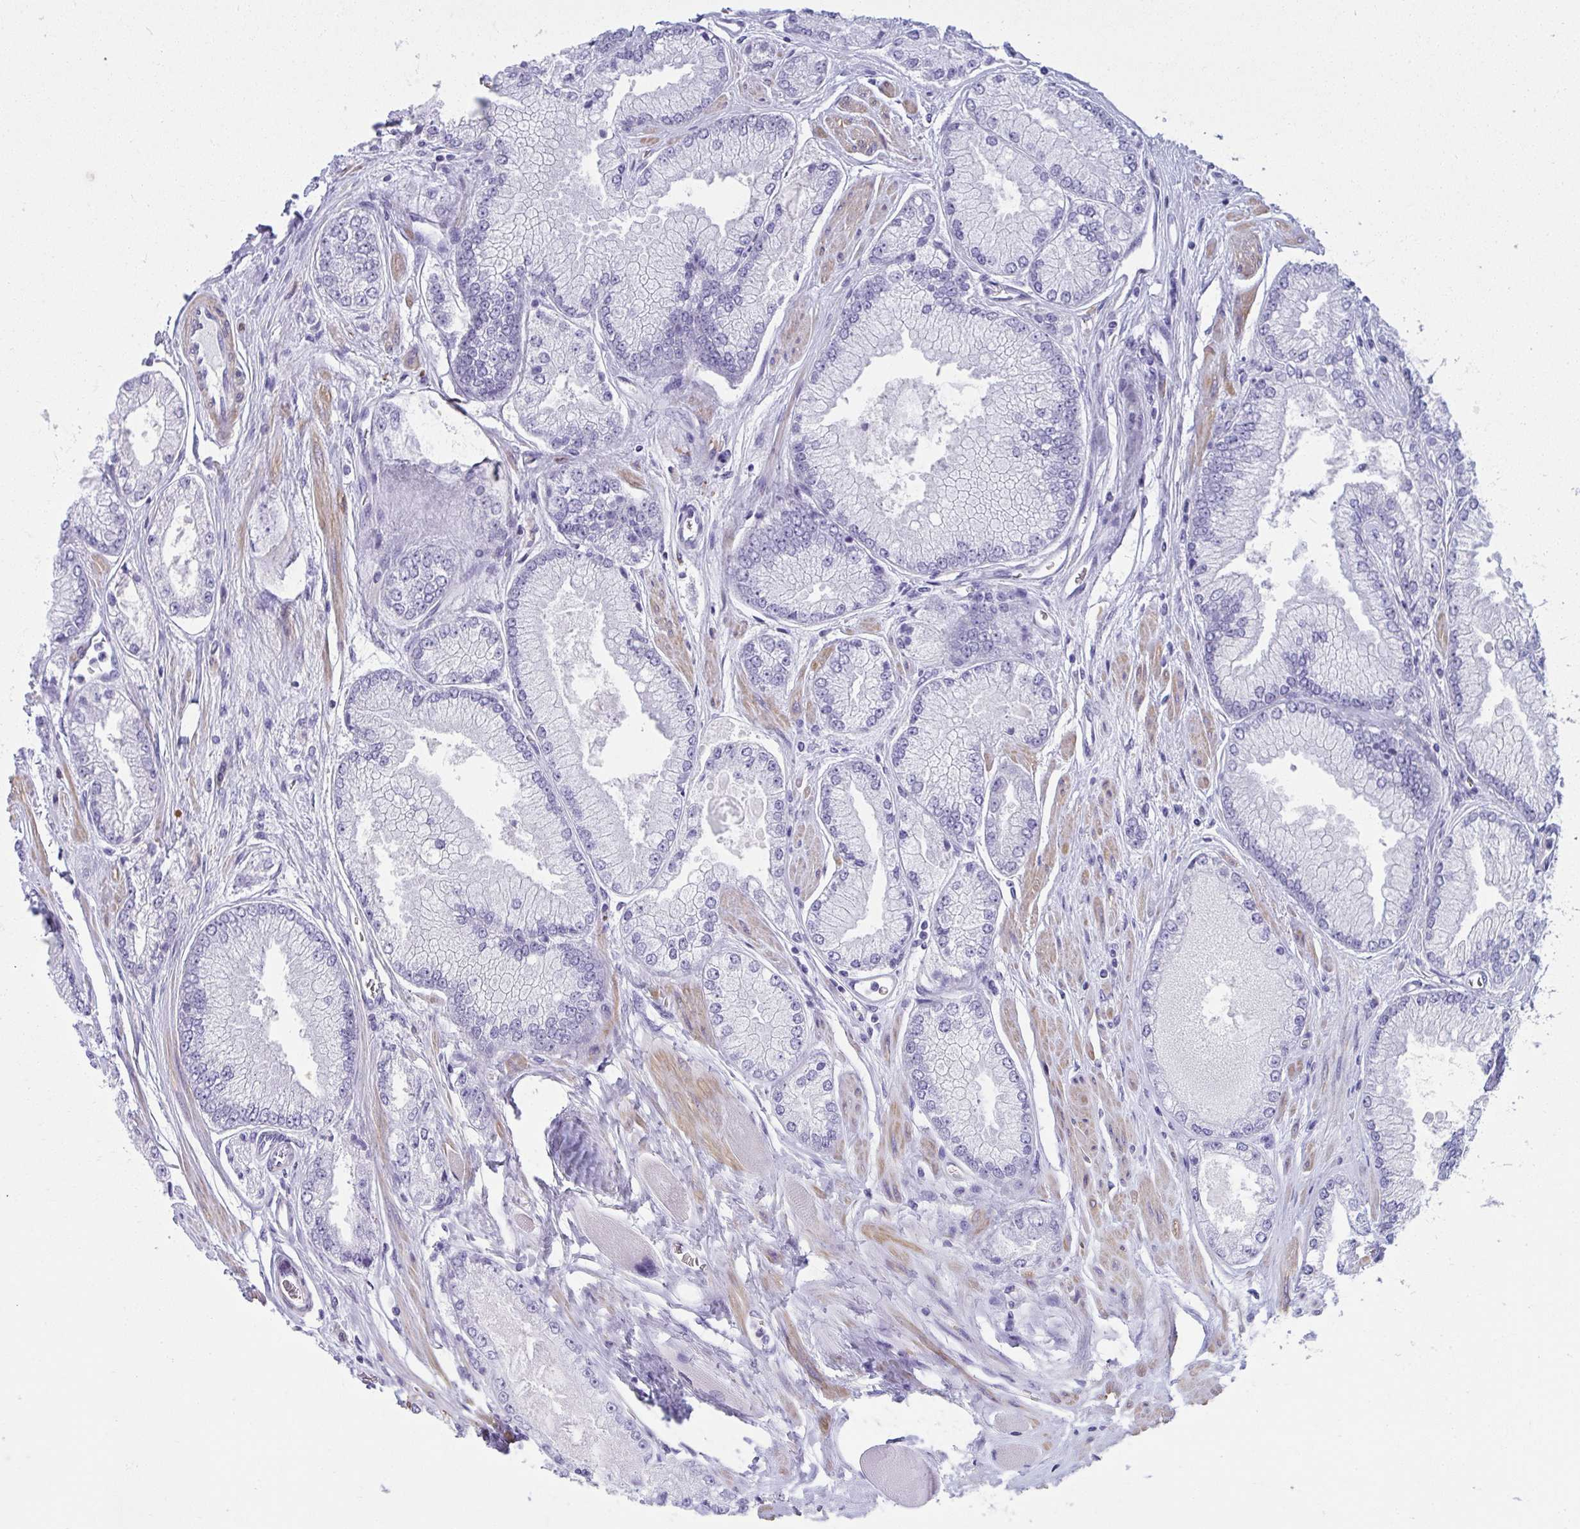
{"staining": {"intensity": "negative", "quantity": "none", "location": "none"}, "tissue": "prostate cancer", "cell_type": "Tumor cells", "image_type": "cancer", "snomed": [{"axis": "morphology", "description": "Adenocarcinoma, Low grade"}, {"axis": "topography", "description": "Prostate"}], "caption": "Immunohistochemistry image of prostate low-grade adenocarcinoma stained for a protein (brown), which reveals no staining in tumor cells. (DAB immunohistochemistry (IHC) with hematoxylin counter stain).", "gene": "PUS7L", "patient": {"sex": "male", "age": 67}}